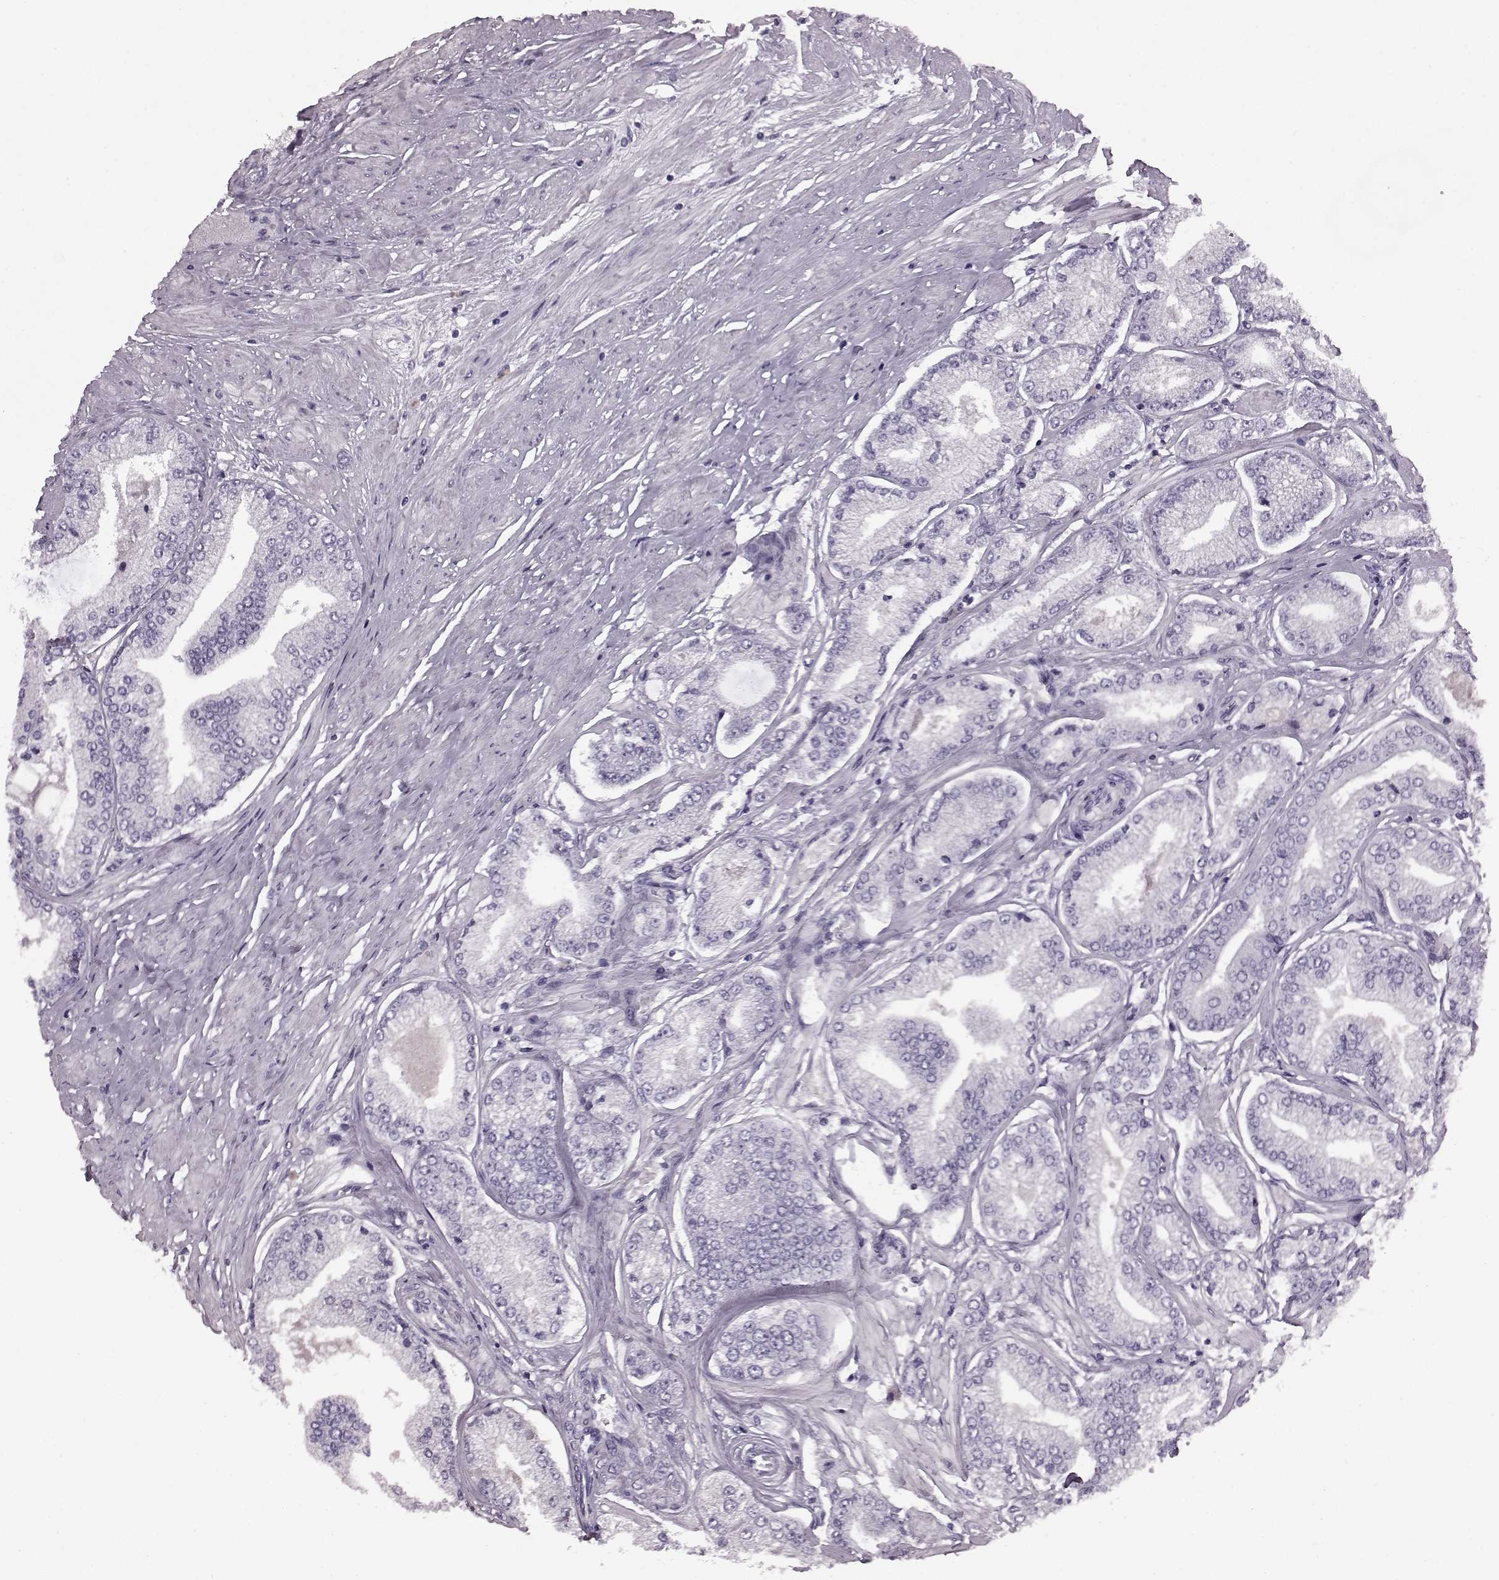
{"staining": {"intensity": "negative", "quantity": "none", "location": "none"}, "tissue": "prostate cancer", "cell_type": "Tumor cells", "image_type": "cancer", "snomed": [{"axis": "morphology", "description": "Adenocarcinoma, Low grade"}, {"axis": "topography", "description": "Prostate"}], "caption": "Tumor cells show no significant protein staining in prostate cancer.", "gene": "AIPL1", "patient": {"sex": "male", "age": 55}}